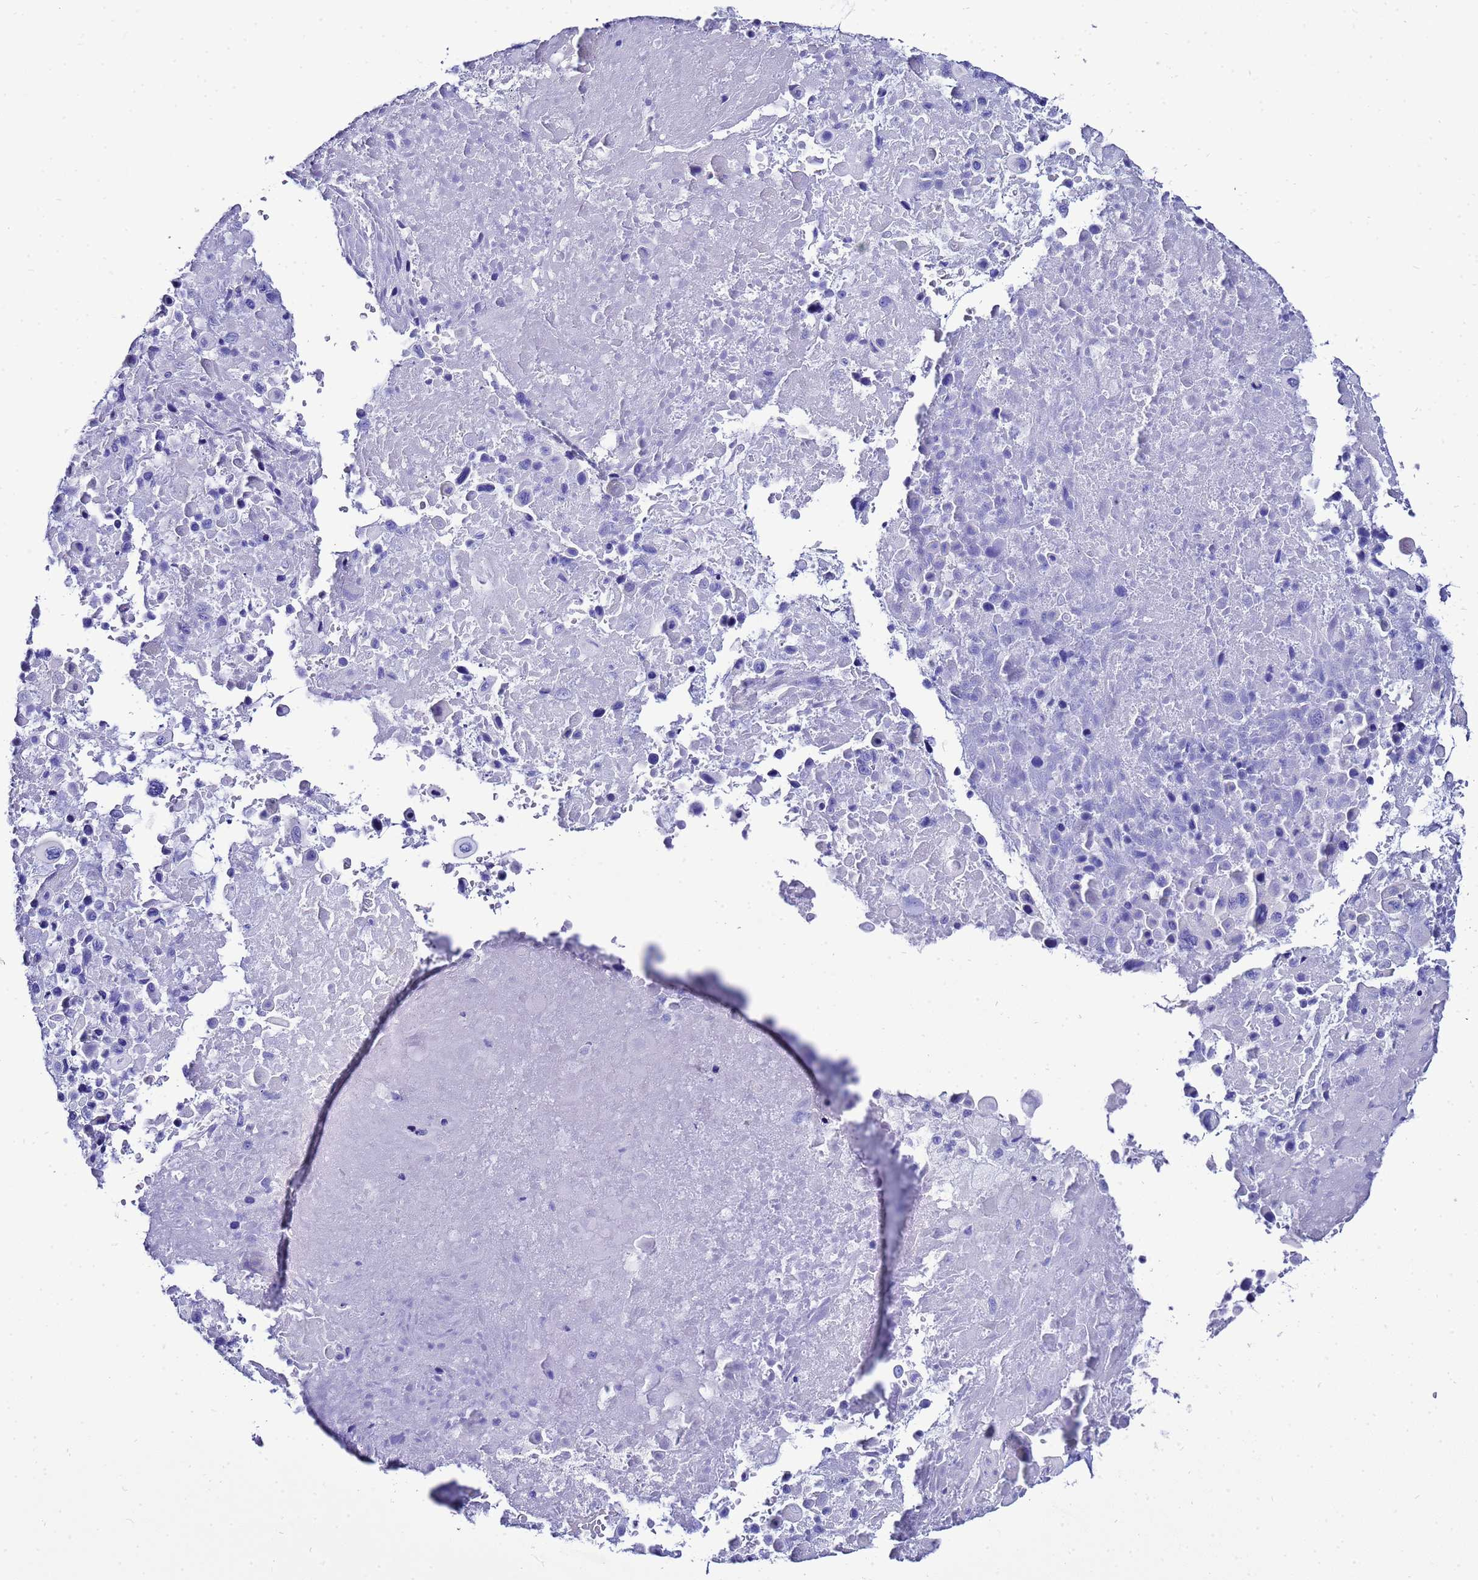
{"staining": {"intensity": "negative", "quantity": "none", "location": "none"}, "tissue": "lung cancer", "cell_type": "Tumor cells", "image_type": "cancer", "snomed": [{"axis": "morphology", "description": "Squamous cell carcinoma, NOS"}, {"axis": "topography", "description": "Lung"}], "caption": "Human lung squamous cell carcinoma stained for a protein using IHC exhibits no staining in tumor cells.", "gene": "LIPF", "patient": {"sex": "male", "age": 66}}